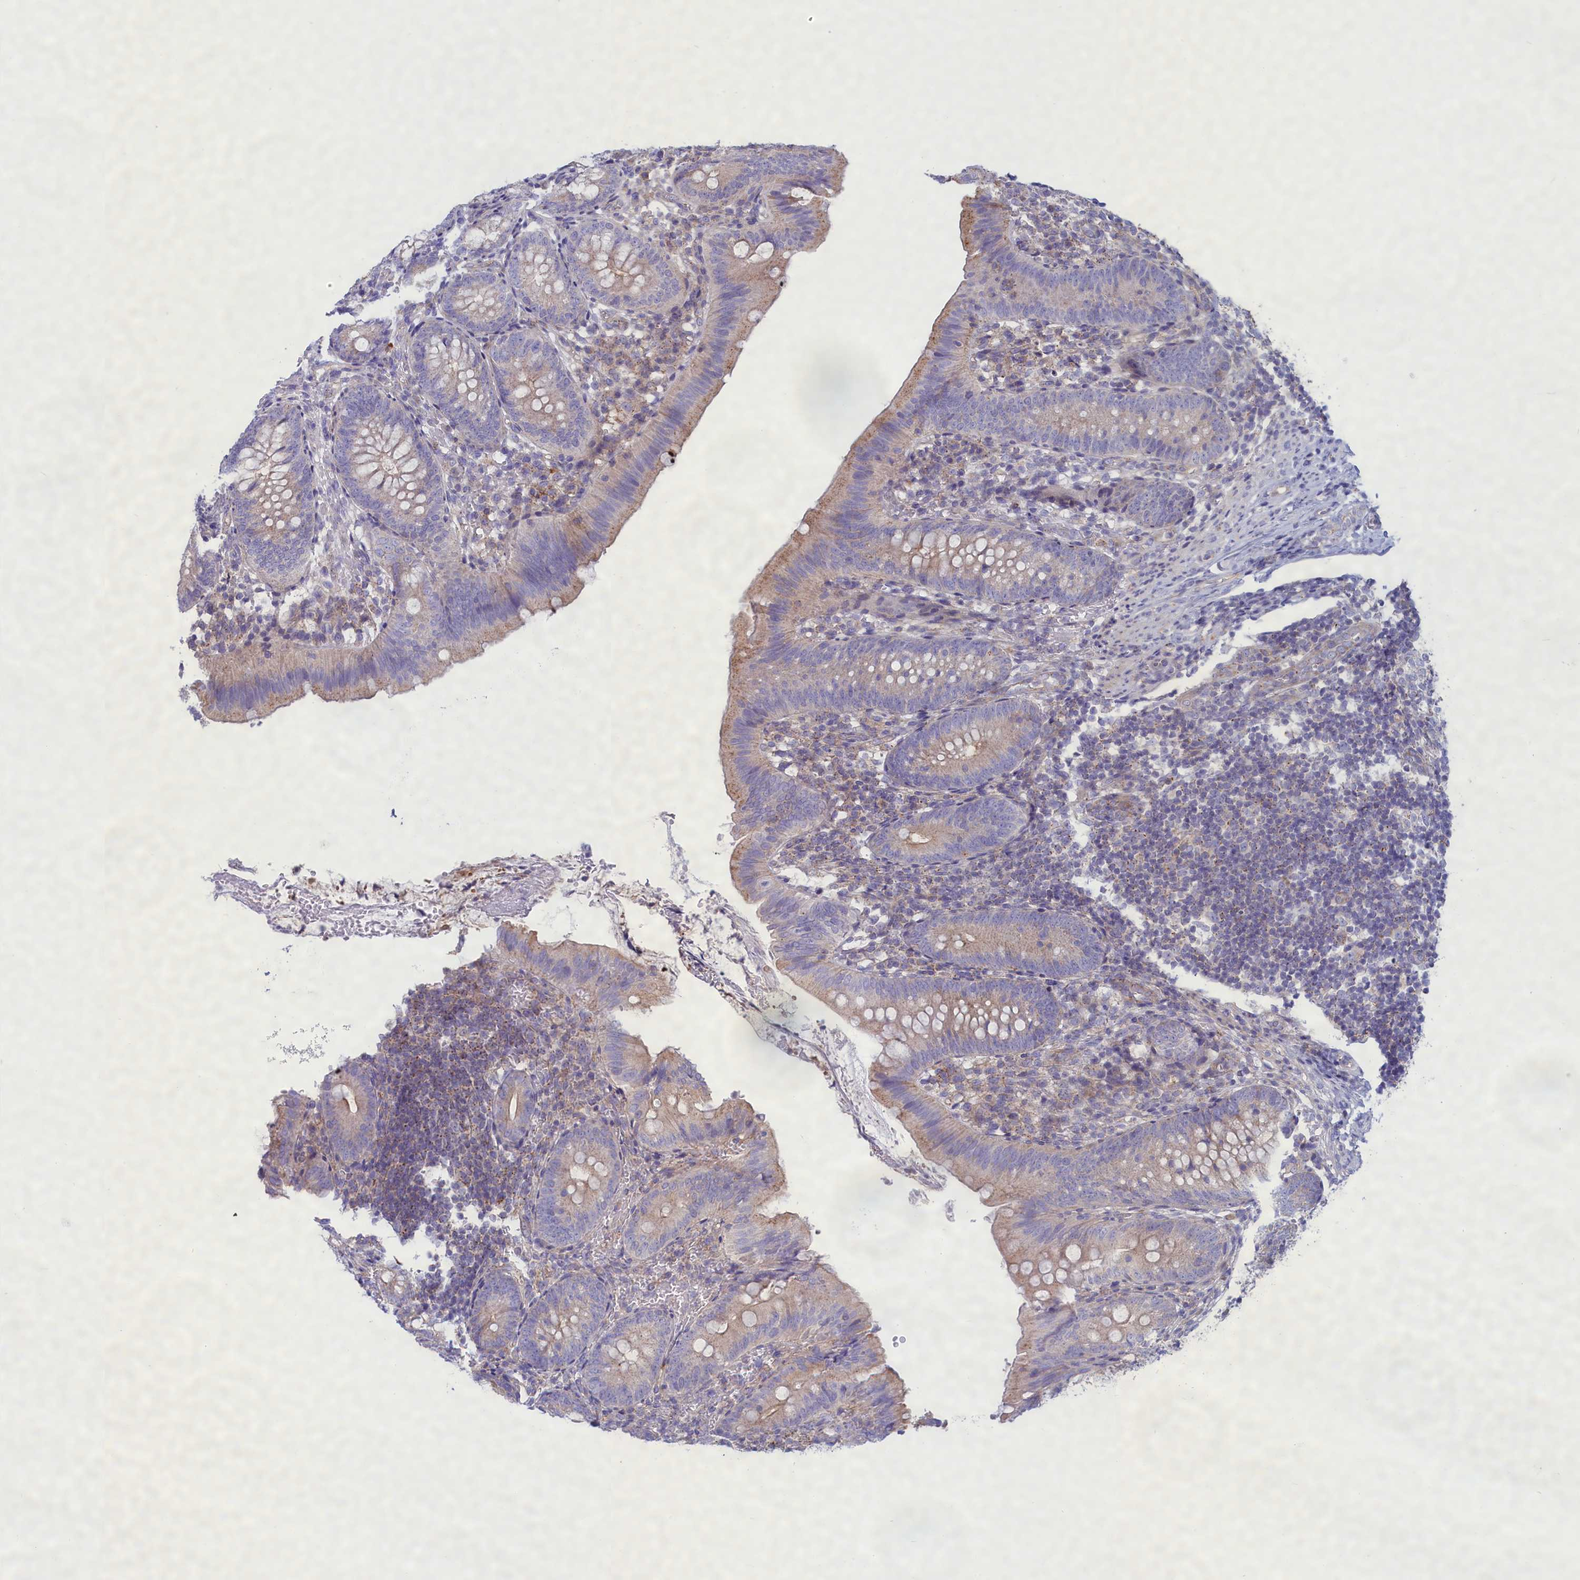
{"staining": {"intensity": "weak", "quantity": "<25%", "location": "cytoplasmic/membranous"}, "tissue": "appendix", "cell_type": "Glandular cells", "image_type": "normal", "snomed": [{"axis": "morphology", "description": "Normal tissue, NOS"}, {"axis": "topography", "description": "Appendix"}], "caption": "Glandular cells are negative for protein expression in benign human appendix. (Stains: DAB (3,3'-diaminobenzidine) immunohistochemistry (IHC) with hematoxylin counter stain, Microscopy: brightfield microscopy at high magnification).", "gene": "MPV17L2", "patient": {"sex": "male", "age": 1}}